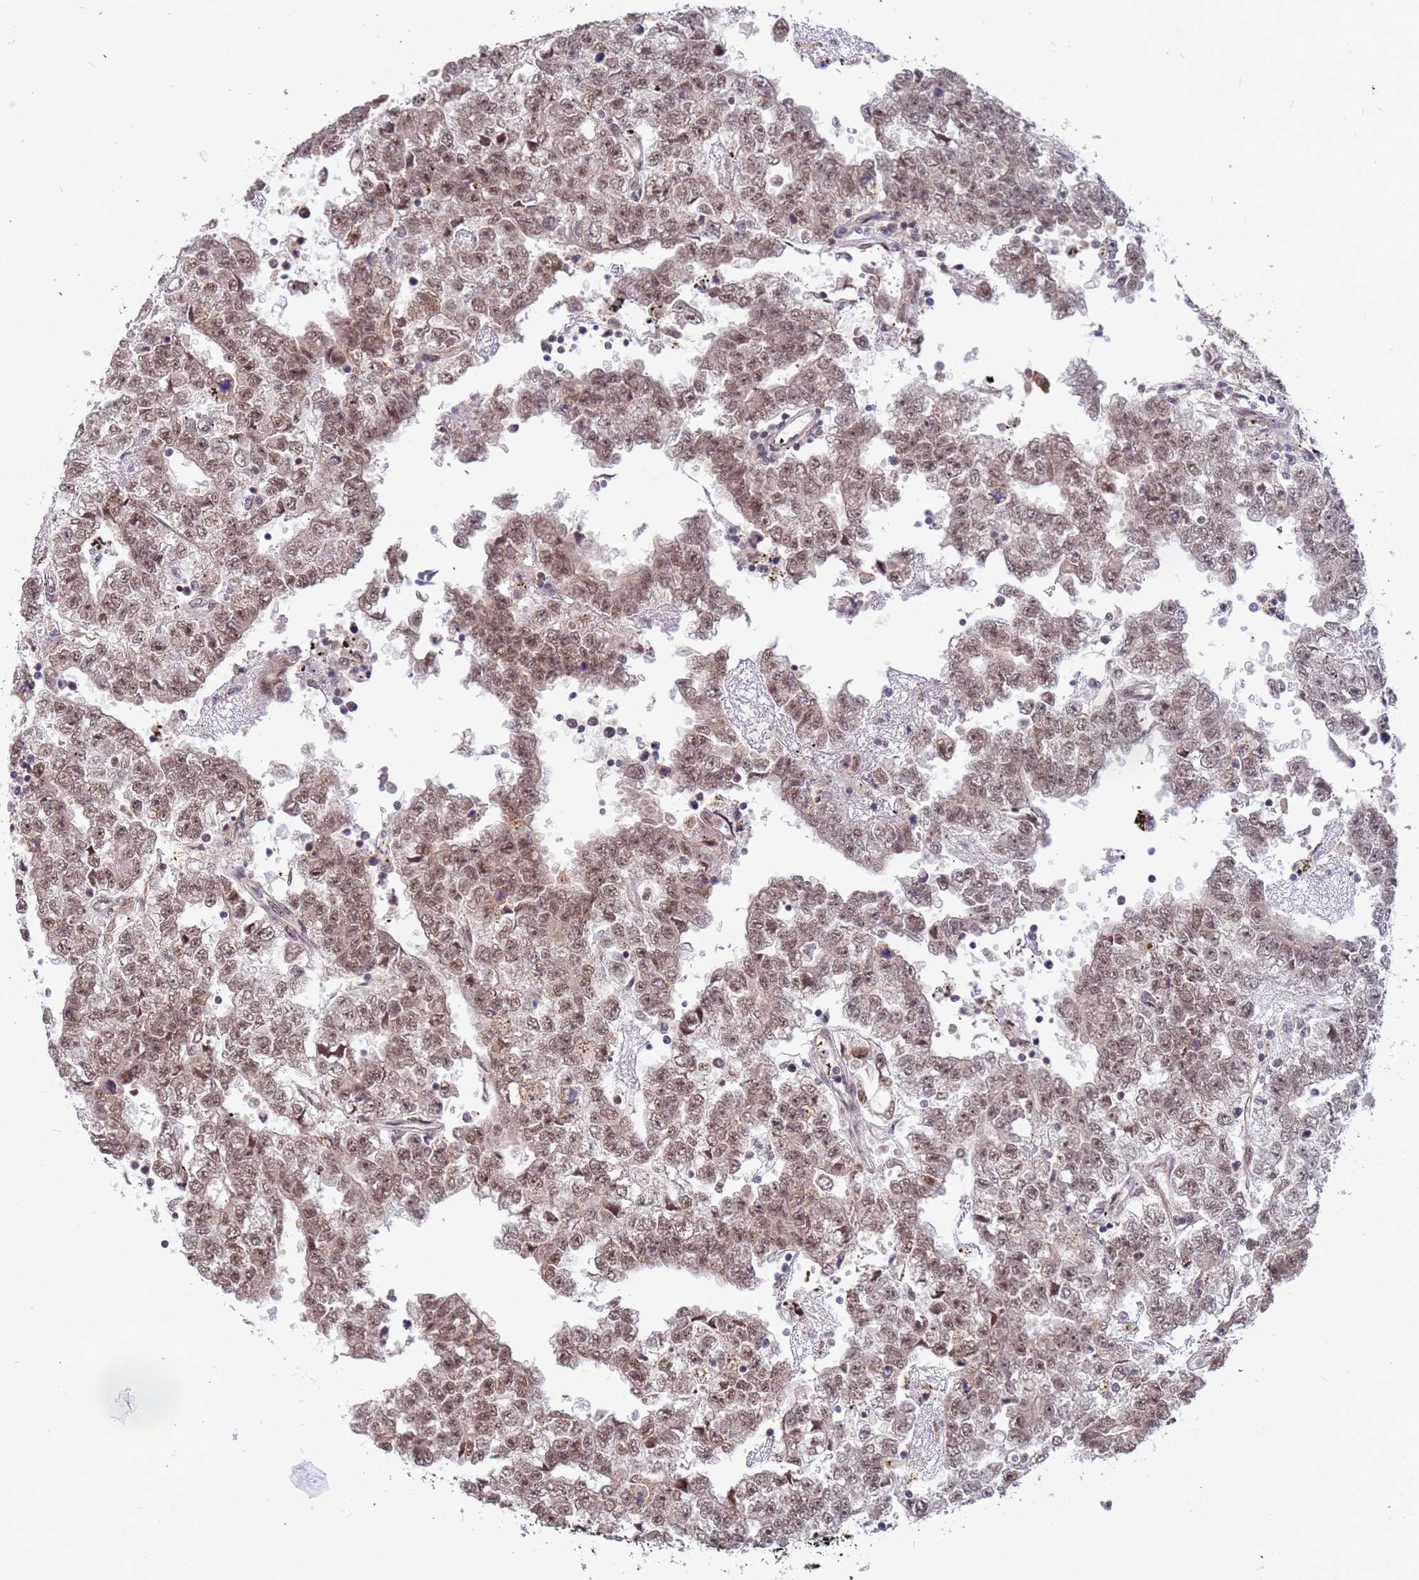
{"staining": {"intensity": "moderate", "quantity": "25%-75%", "location": "nuclear"}, "tissue": "testis cancer", "cell_type": "Tumor cells", "image_type": "cancer", "snomed": [{"axis": "morphology", "description": "Carcinoma, Embryonal, NOS"}, {"axis": "topography", "description": "Testis"}], "caption": "High-magnification brightfield microscopy of testis cancer stained with DAB (3,3'-diaminobenzidine) (brown) and counterstained with hematoxylin (blue). tumor cells exhibit moderate nuclear positivity is appreciated in approximately25%-75% of cells. The protein of interest is stained brown, and the nuclei are stained in blue (DAB (3,3'-diaminobenzidine) IHC with brightfield microscopy, high magnification).", "gene": "DENND2B", "patient": {"sex": "male", "age": 25}}